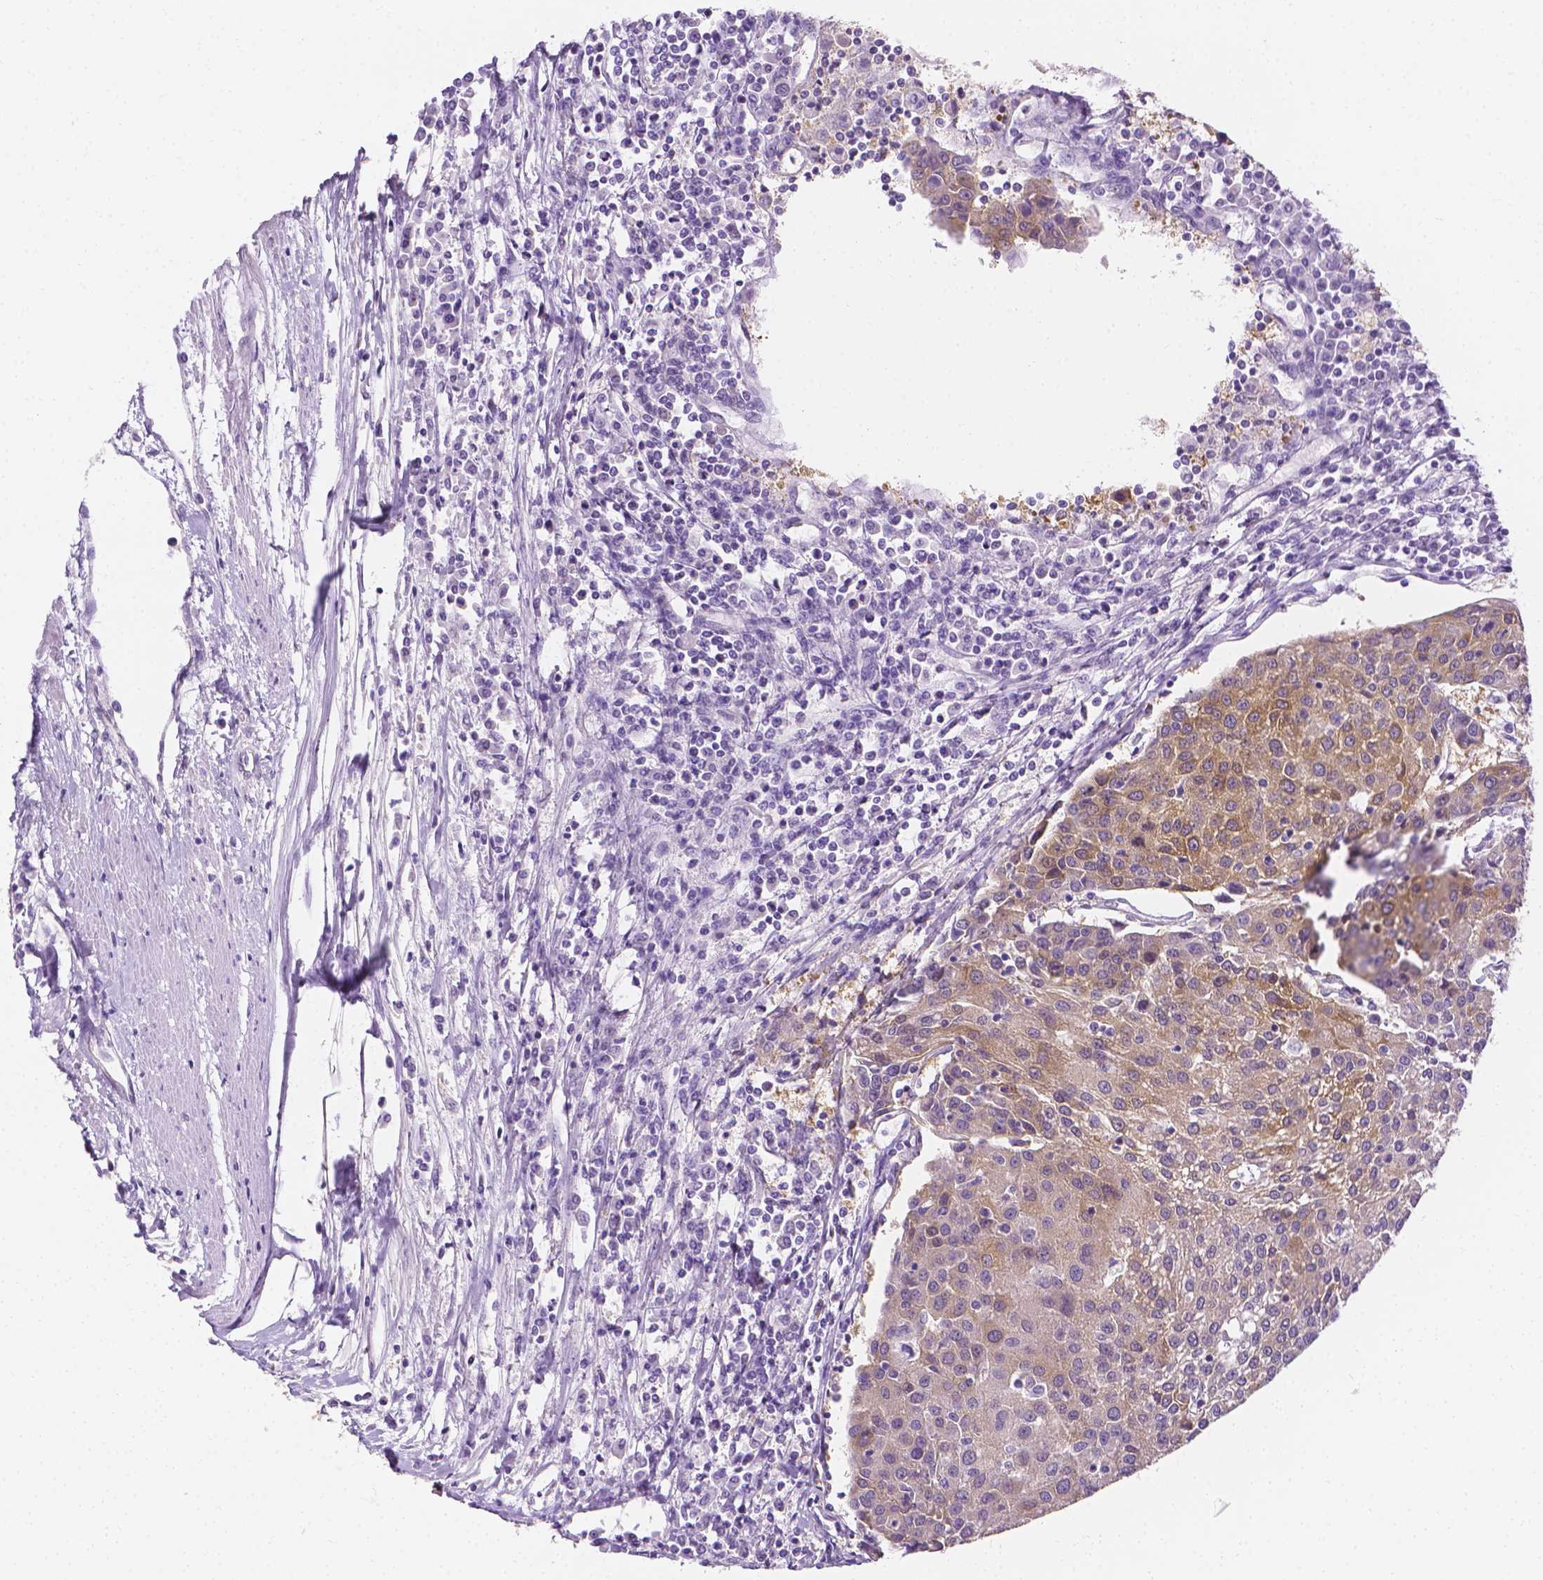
{"staining": {"intensity": "weak", "quantity": ">75%", "location": "cytoplasmic/membranous"}, "tissue": "urothelial cancer", "cell_type": "Tumor cells", "image_type": "cancer", "snomed": [{"axis": "morphology", "description": "Urothelial carcinoma, High grade"}, {"axis": "topography", "description": "Urinary bladder"}], "caption": "Urothelial cancer stained with DAB (3,3'-diaminobenzidine) immunohistochemistry exhibits low levels of weak cytoplasmic/membranous staining in approximately >75% of tumor cells.", "gene": "FASN", "patient": {"sex": "female", "age": 85}}